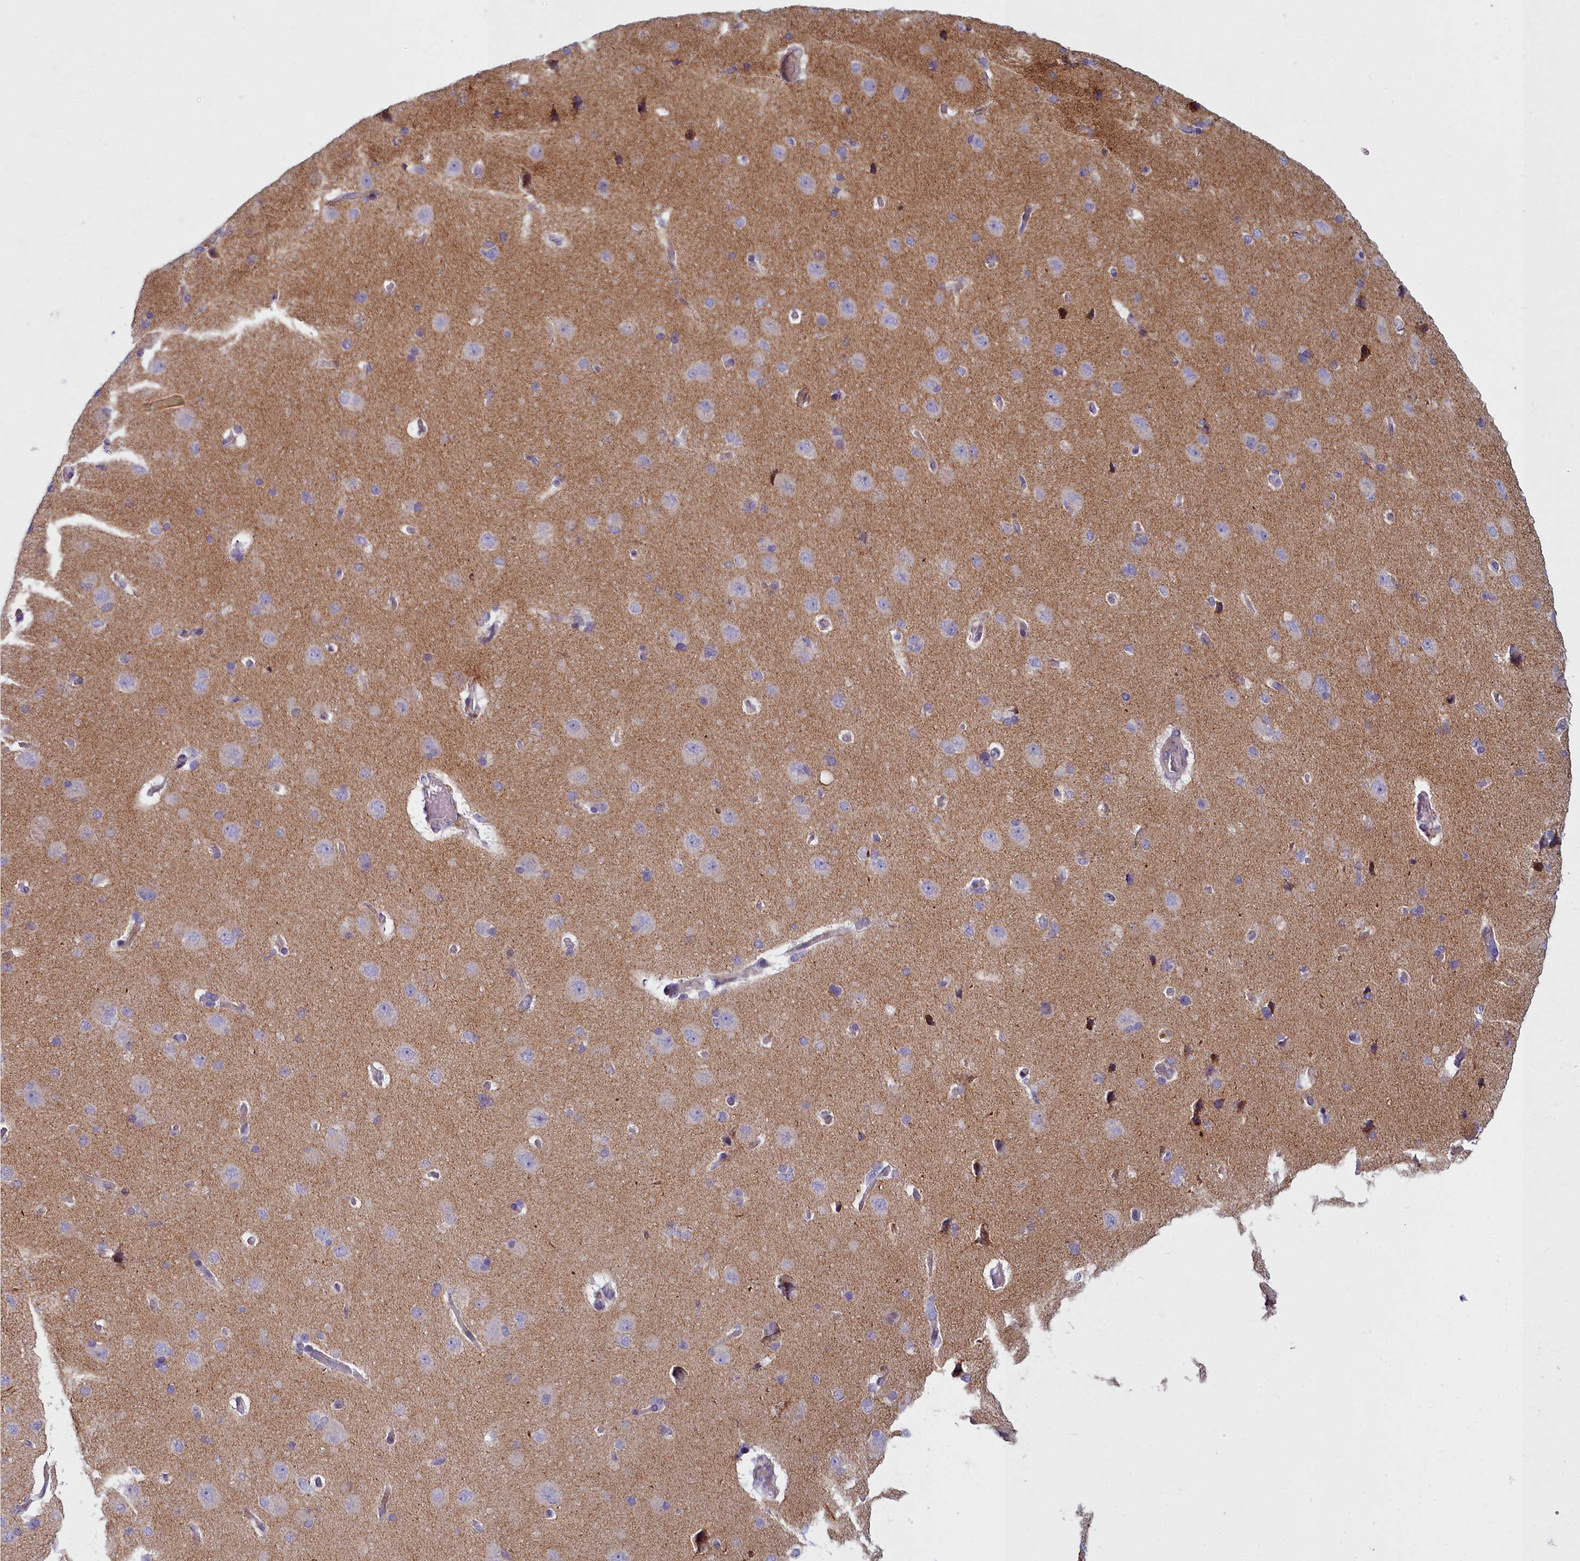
{"staining": {"intensity": "weak", "quantity": "25%-75%", "location": "cytoplasmic/membranous"}, "tissue": "cerebral cortex", "cell_type": "Endothelial cells", "image_type": "normal", "snomed": [{"axis": "morphology", "description": "Normal tissue, NOS"}, {"axis": "topography", "description": "Cerebral cortex"}], "caption": "A micrograph showing weak cytoplasmic/membranous staining in approximately 25%-75% of endothelial cells in benign cerebral cortex, as visualized by brown immunohistochemical staining.", "gene": "ARL15", "patient": {"sex": "male", "age": 62}}